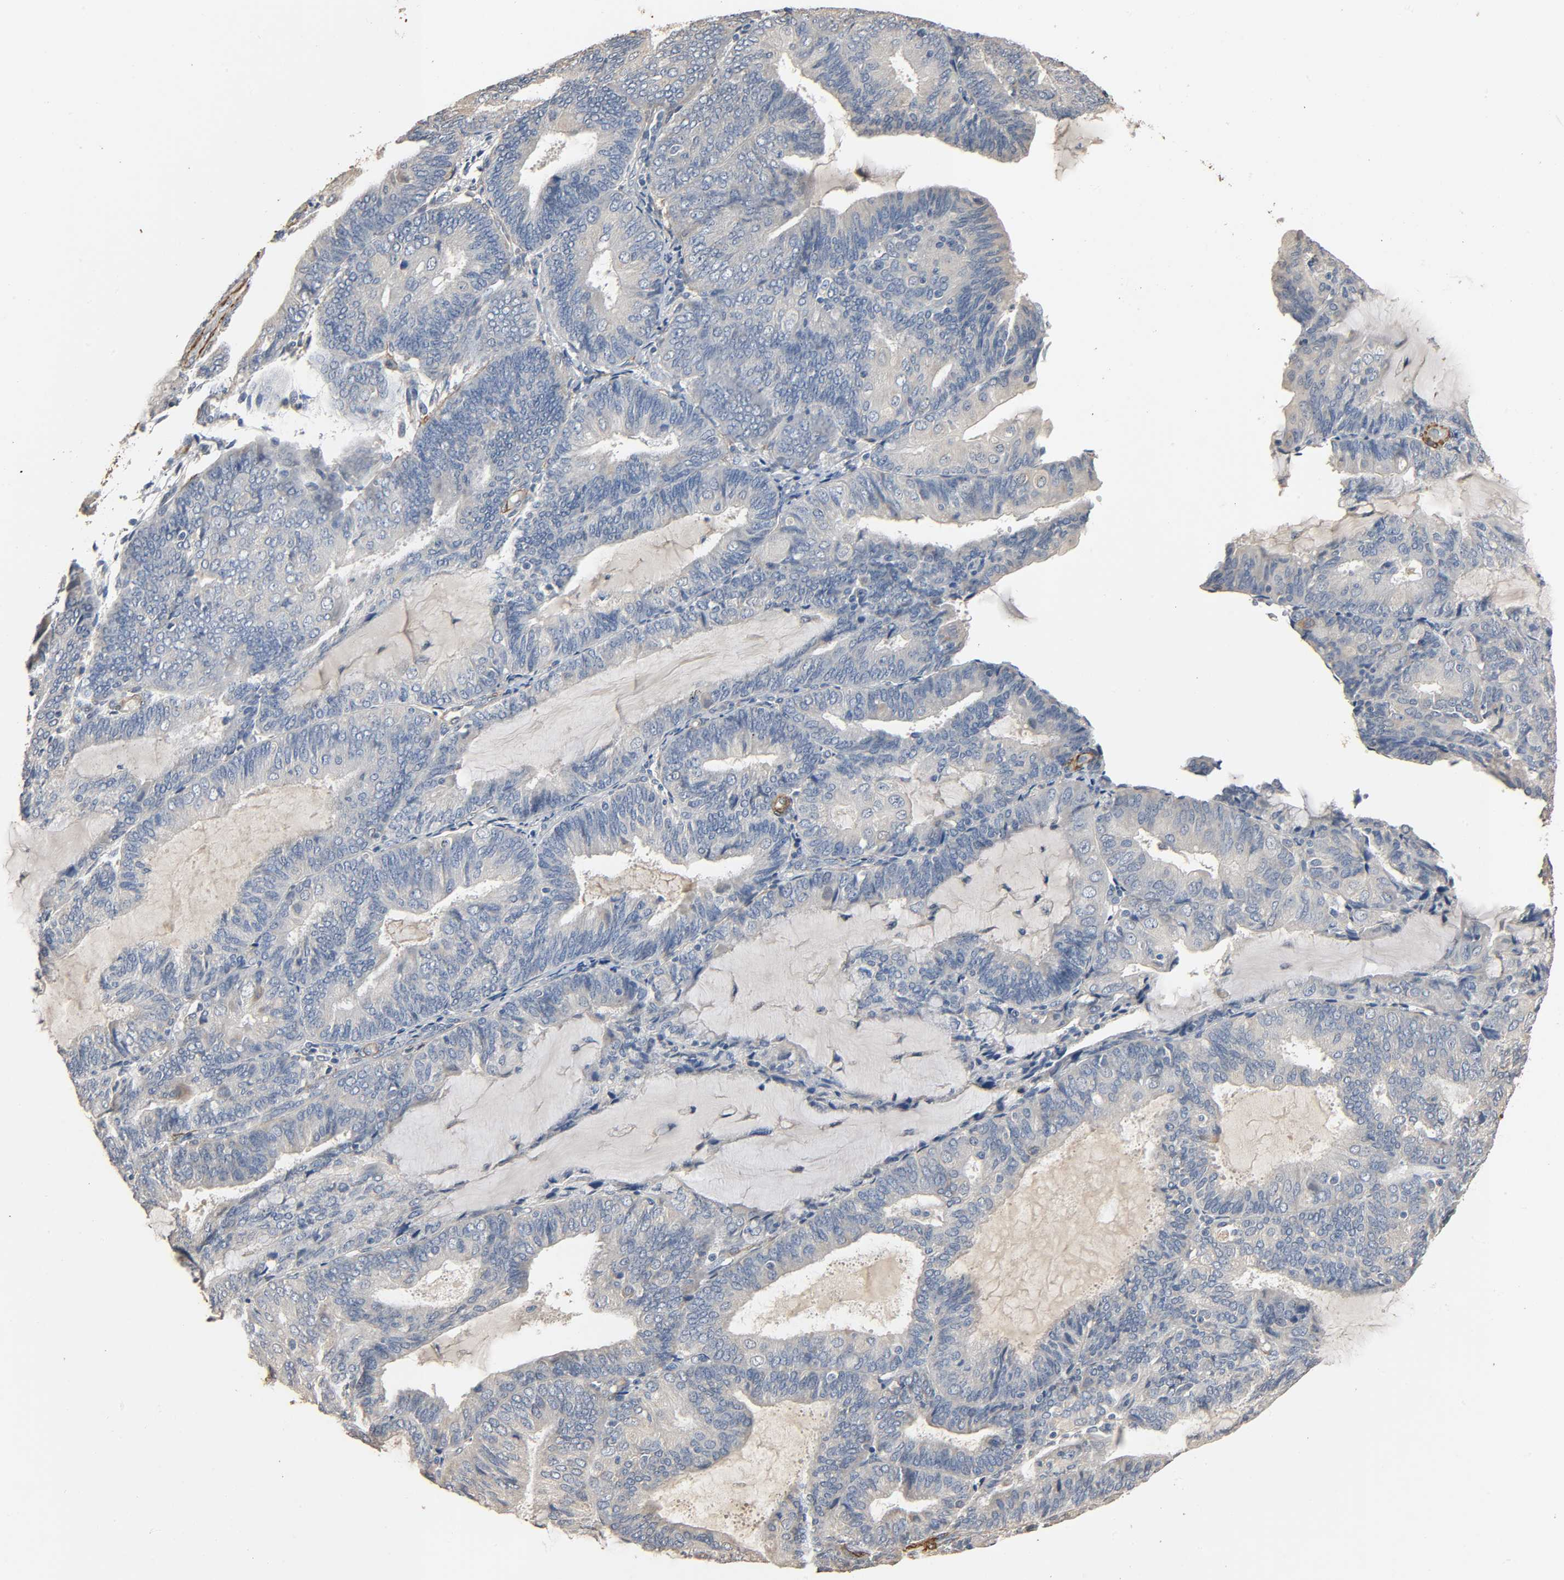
{"staining": {"intensity": "weak", "quantity": ">75%", "location": "cytoplasmic/membranous"}, "tissue": "endometrial cancer", "cell_type": "Tumor cells", "image_type": "cancer", "snomed": [{"axis": "morphology", "description": "Adenocarcinoma, NOS"}, {"axis": "topography", "description": "Endometrium"}], "caption": "Immunohistochemistry (IHC) (DAB) staining of human adenocarcinoma (endometrial) demonstrates weak cytoplasmic/membranous protein staining in approximately >75% of tumor cells.", "gene": "GSTA3", "patient": {"sex": "female", "age": 81}}